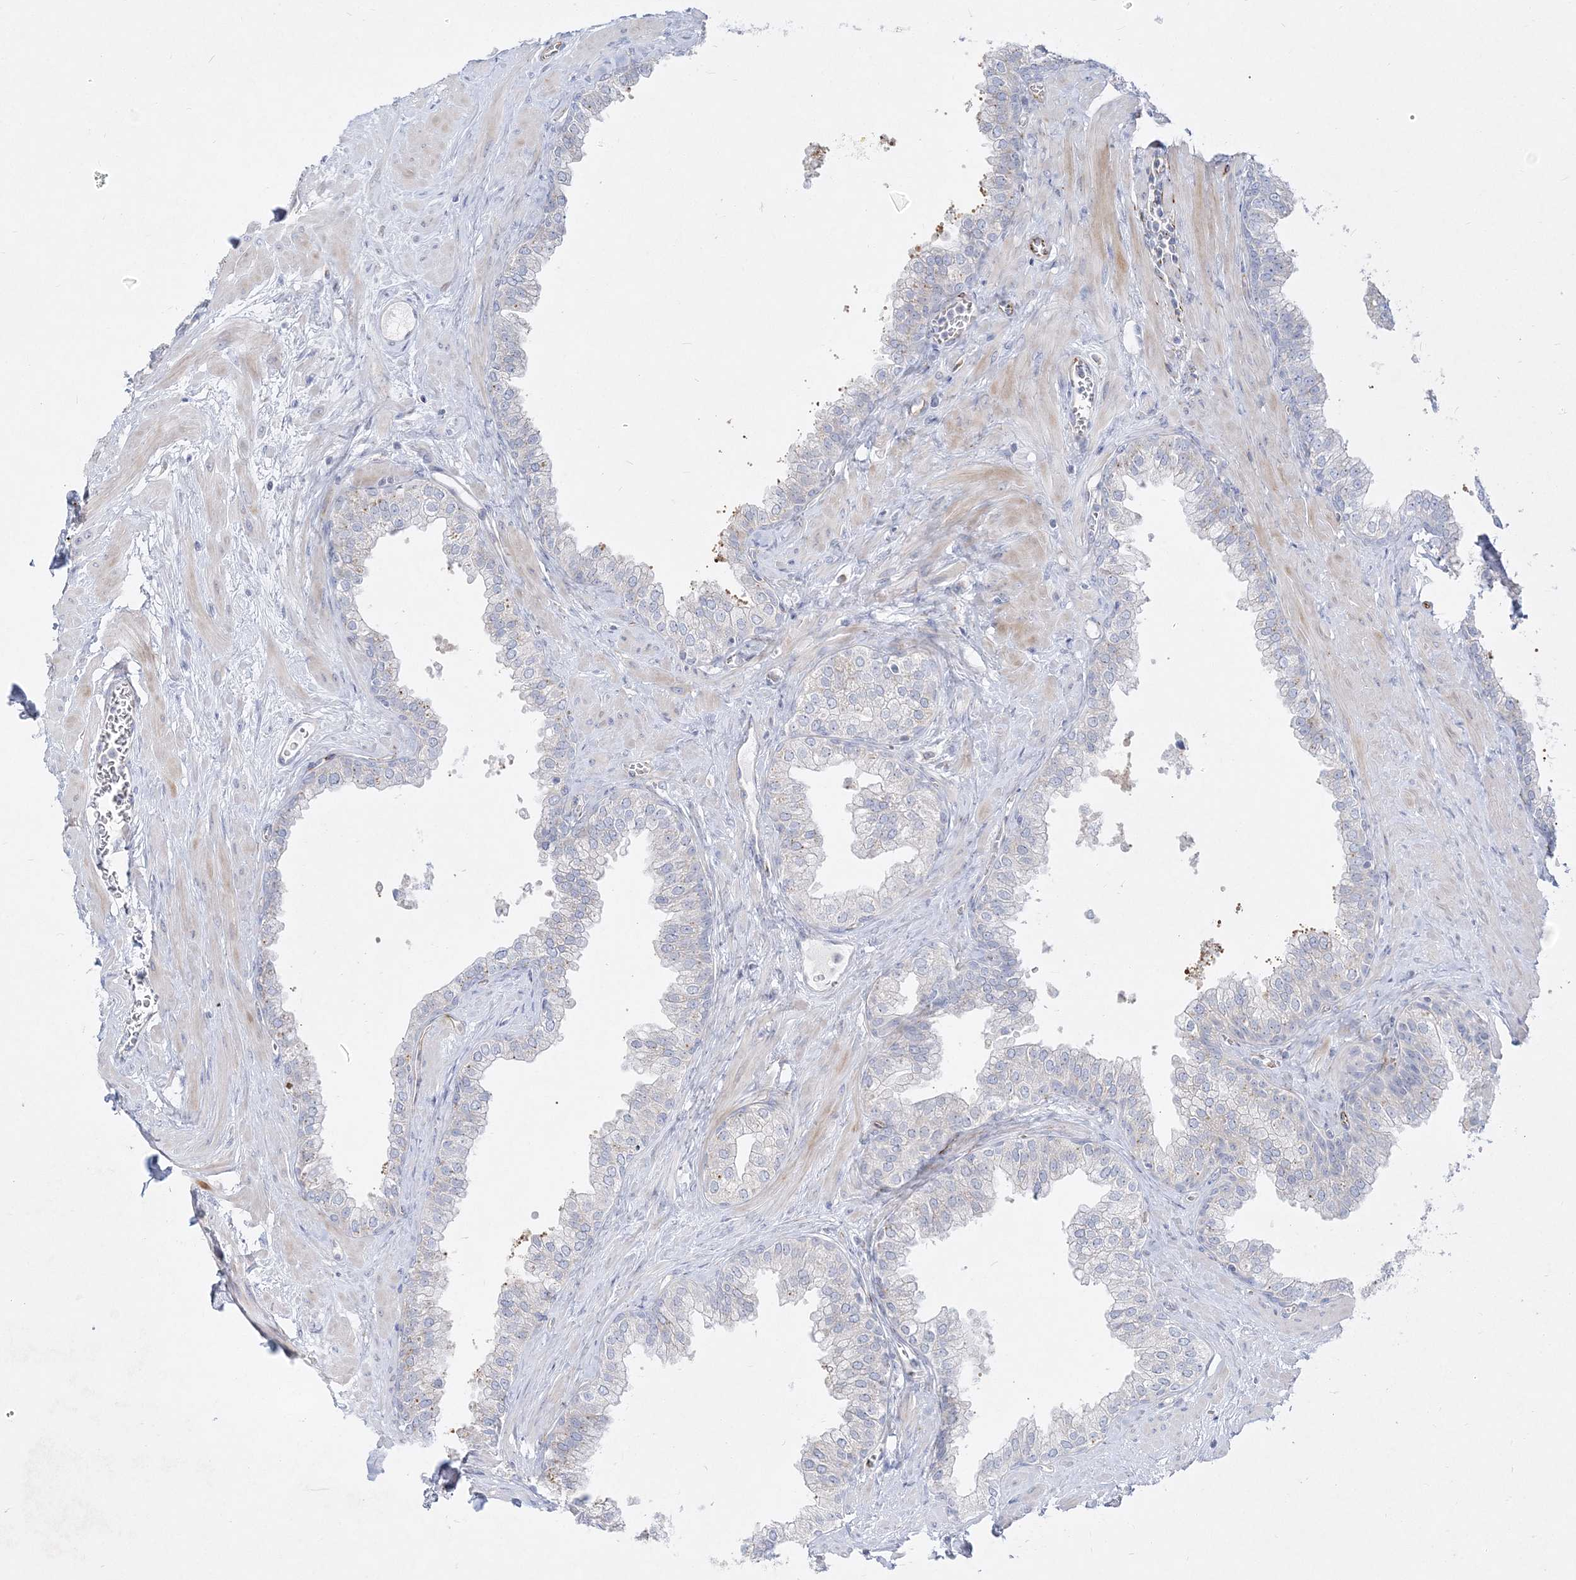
{"staining": {"intensity": "negative", "quantity": "none", "location": "none"}, "tissue": "prostate", "cell_type": "Glandular cells", "image_type": "normal", "snomed": [{"axis": "morphology", "description": "Normal tissue, NOS"}, {"axis": "morphology", "description": "Urothelial carcinoma, Low grade"}, {"axis": "topography", "description": "Urinary bladder"}, {"axis": "topography", "description": "Prostate"}], "caption": "Glandular cells show no significant positivity in unremarkable prostate. (IHC, brightfield microscopy, high magnification).", "gene": "GPAT2", "patient": {"sex": "male", "age": 60}}